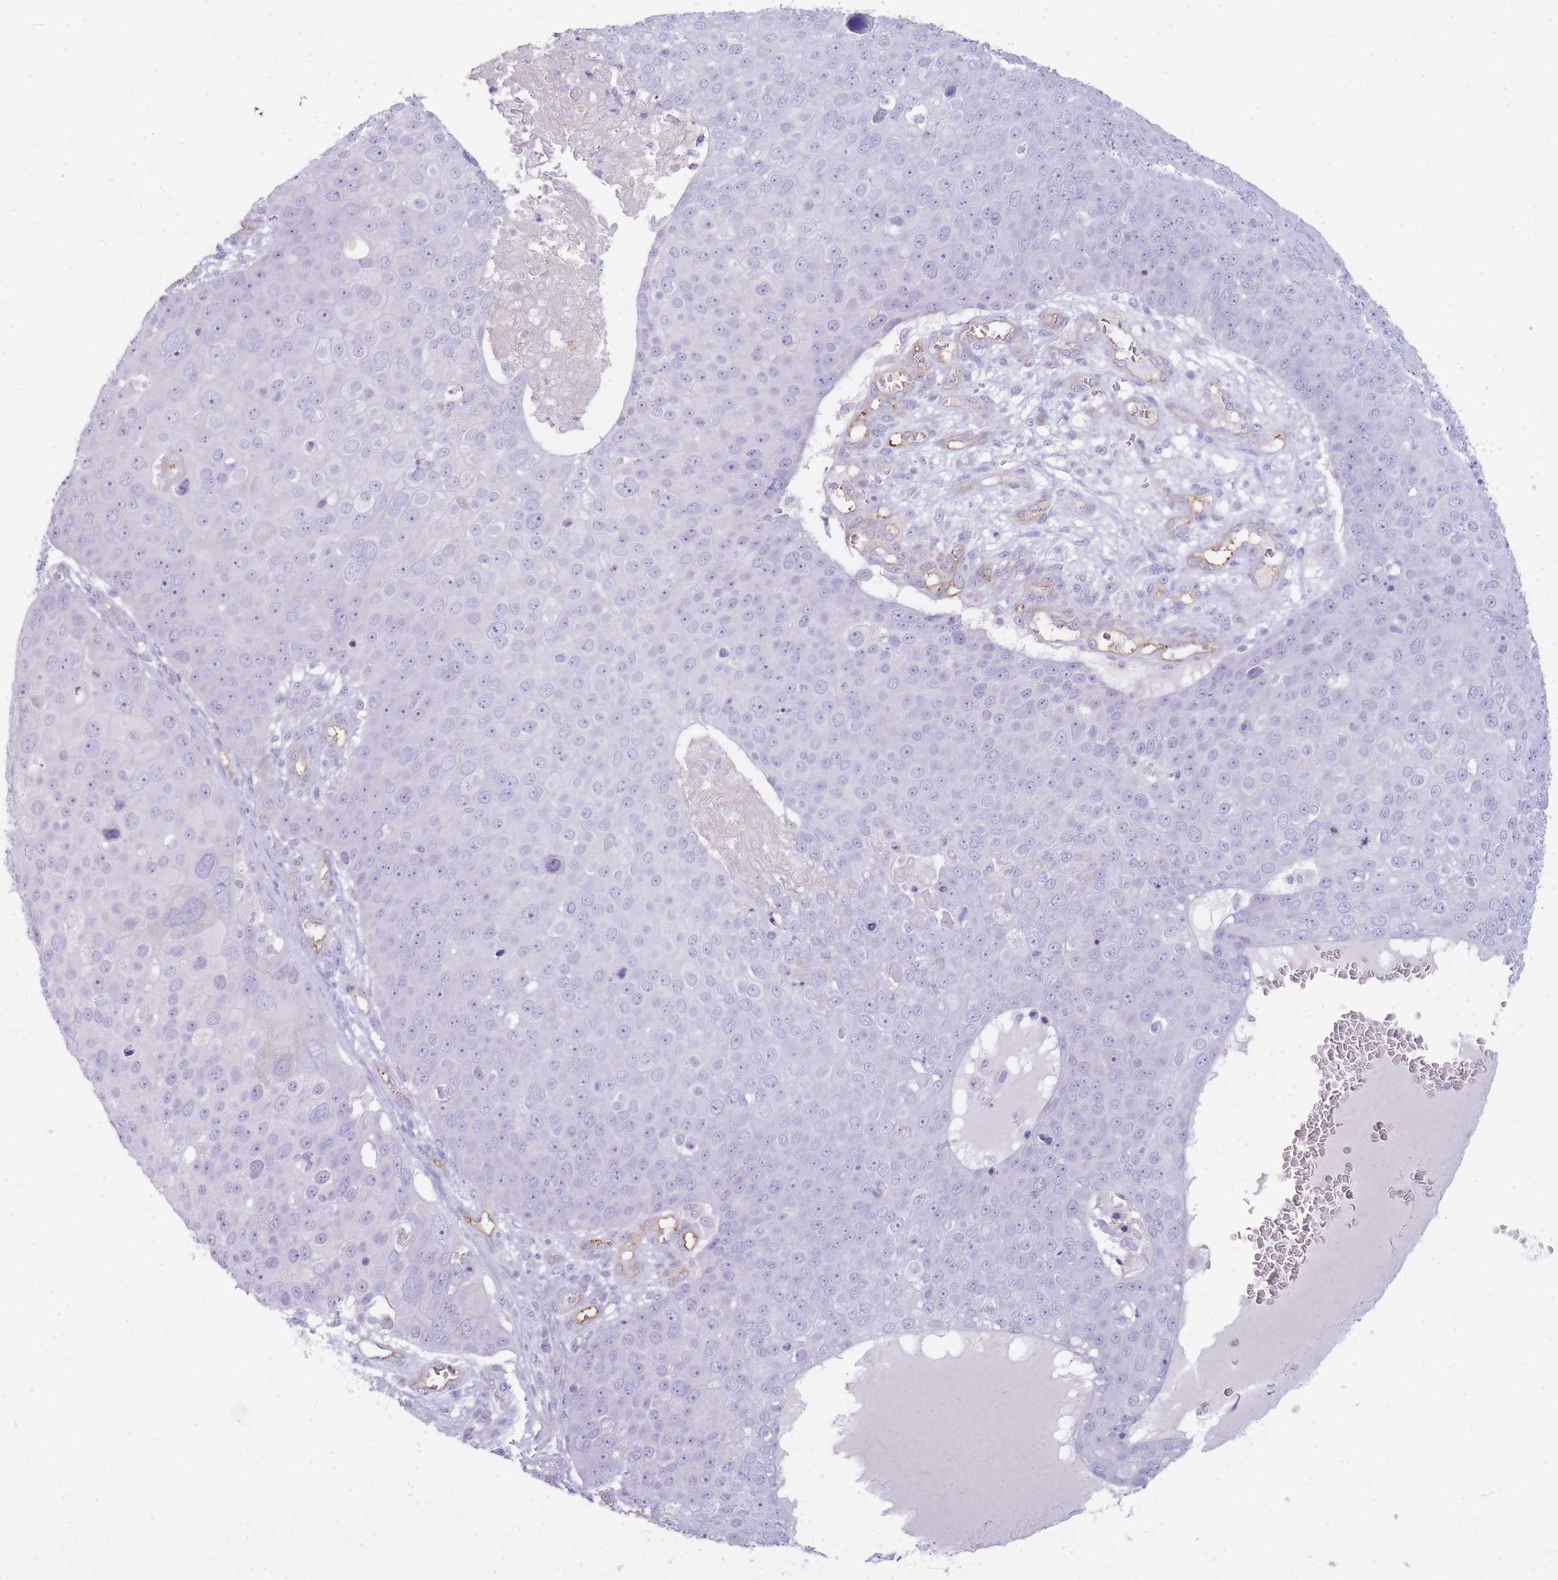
{"staining": {"intensity": "negative", "quantity": "none", "location": "none"}, "tissue": "skin cancer", "cell_type": "Tumor cells", "image_type": "cancer", "snomed": [{"axis": "morphology", "description": "Squamous cell carcinoma, NOS"}, {"axis": "topography", "description": "Skin"}], "caption": "Immunohistochemistry (IHC) of human skin squamous cell carcinoma exhibits no expression in tumor cells.", "gene": "UTP14A", "patient": {"sex": "male", "age": 71}}